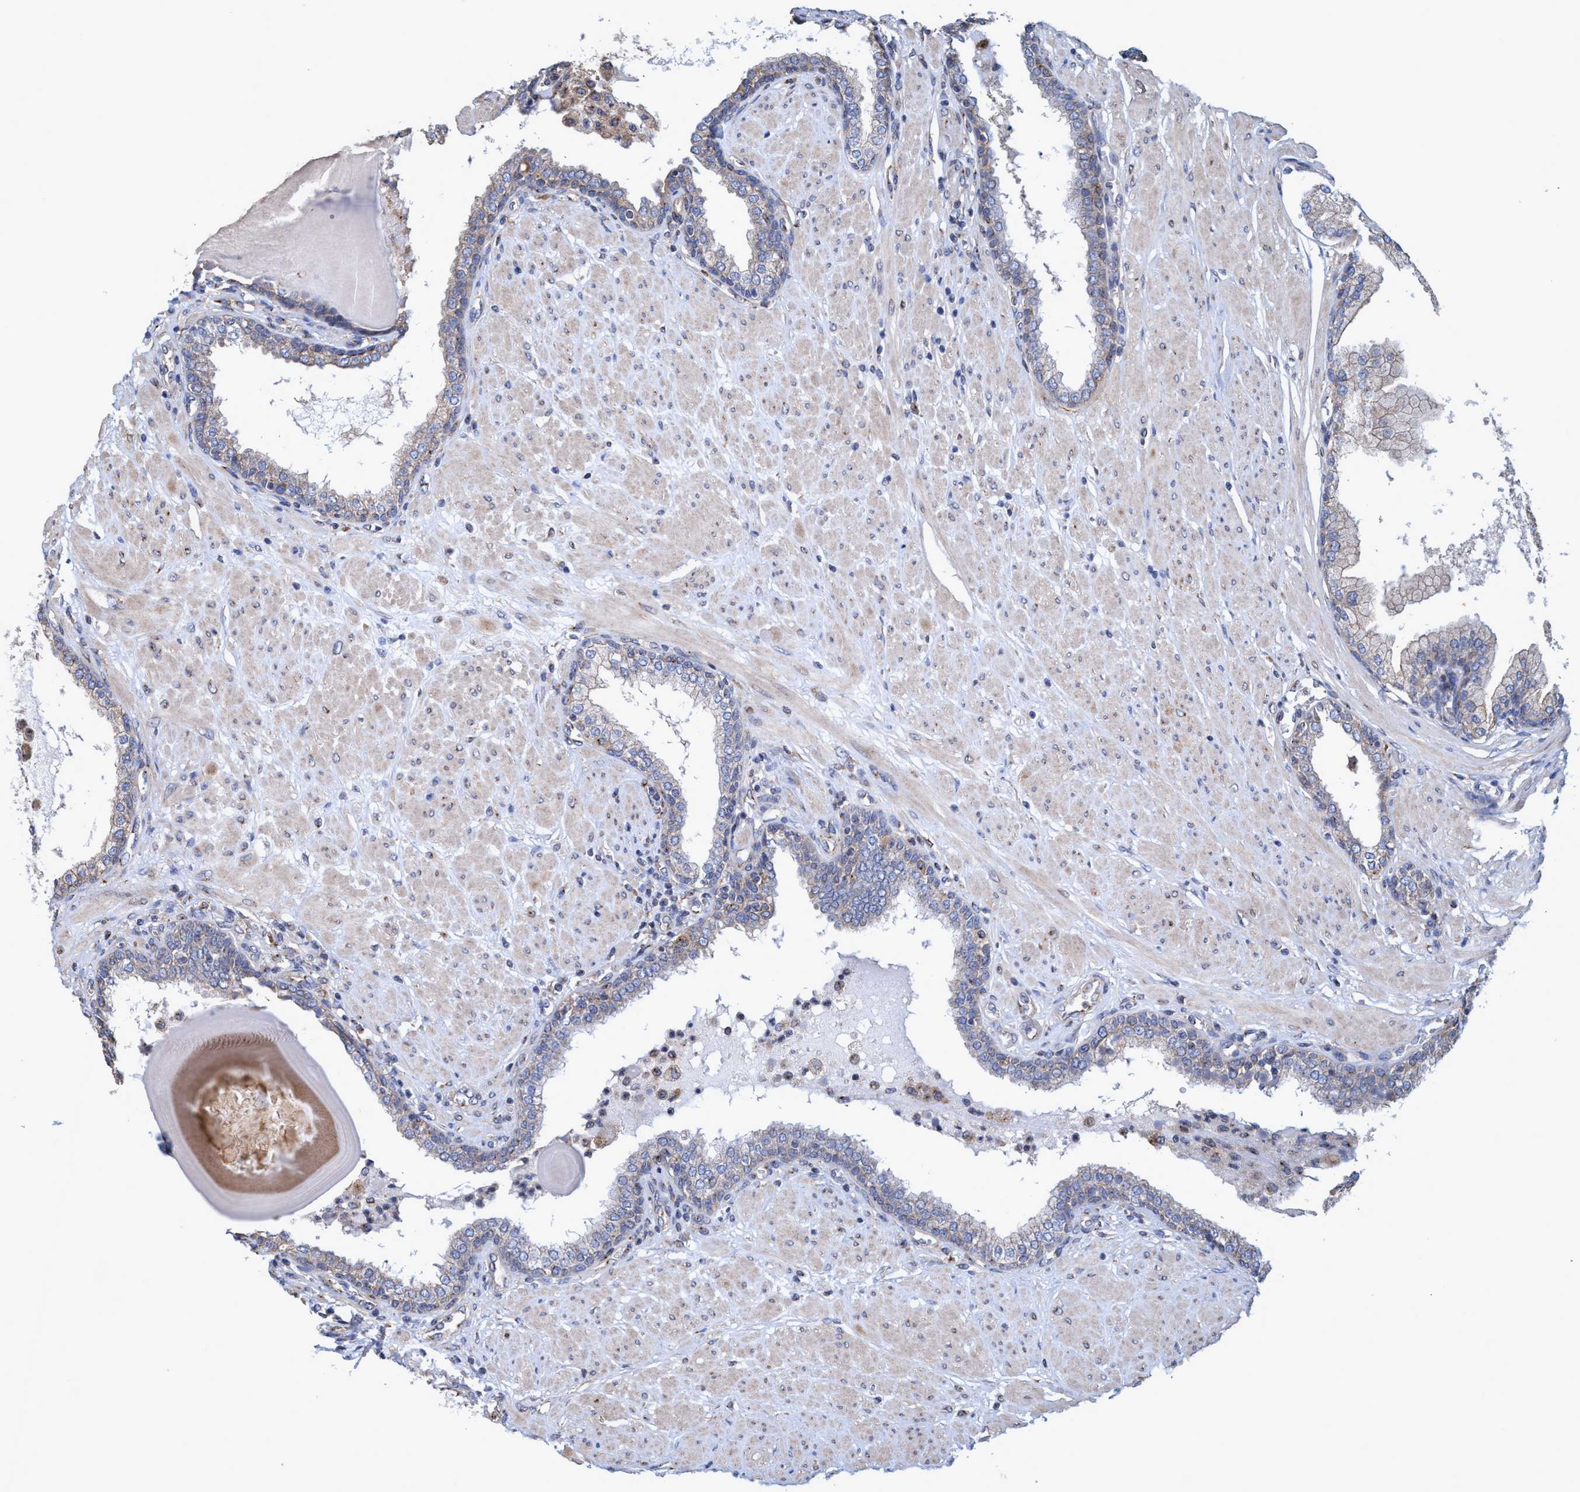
{"staining": {"intensity": "weak", "quantity": "<25%", "location": "cytoplasmic/membranous"}, "tissue": "prostate", "cell_type": "Glandular cells", "image_type": "normal", "snomed": [{"axis": "morphology", "description": "Normal tissue, NOS"}, {"axis": "topography", "description": "Prostate"}], "caption": "Immunohistochemistry of unremarkable human prostate demonstrates no expression in glandular cells.", "gene": "BICD2", "patient": {"sex": "male", "age": 51}}